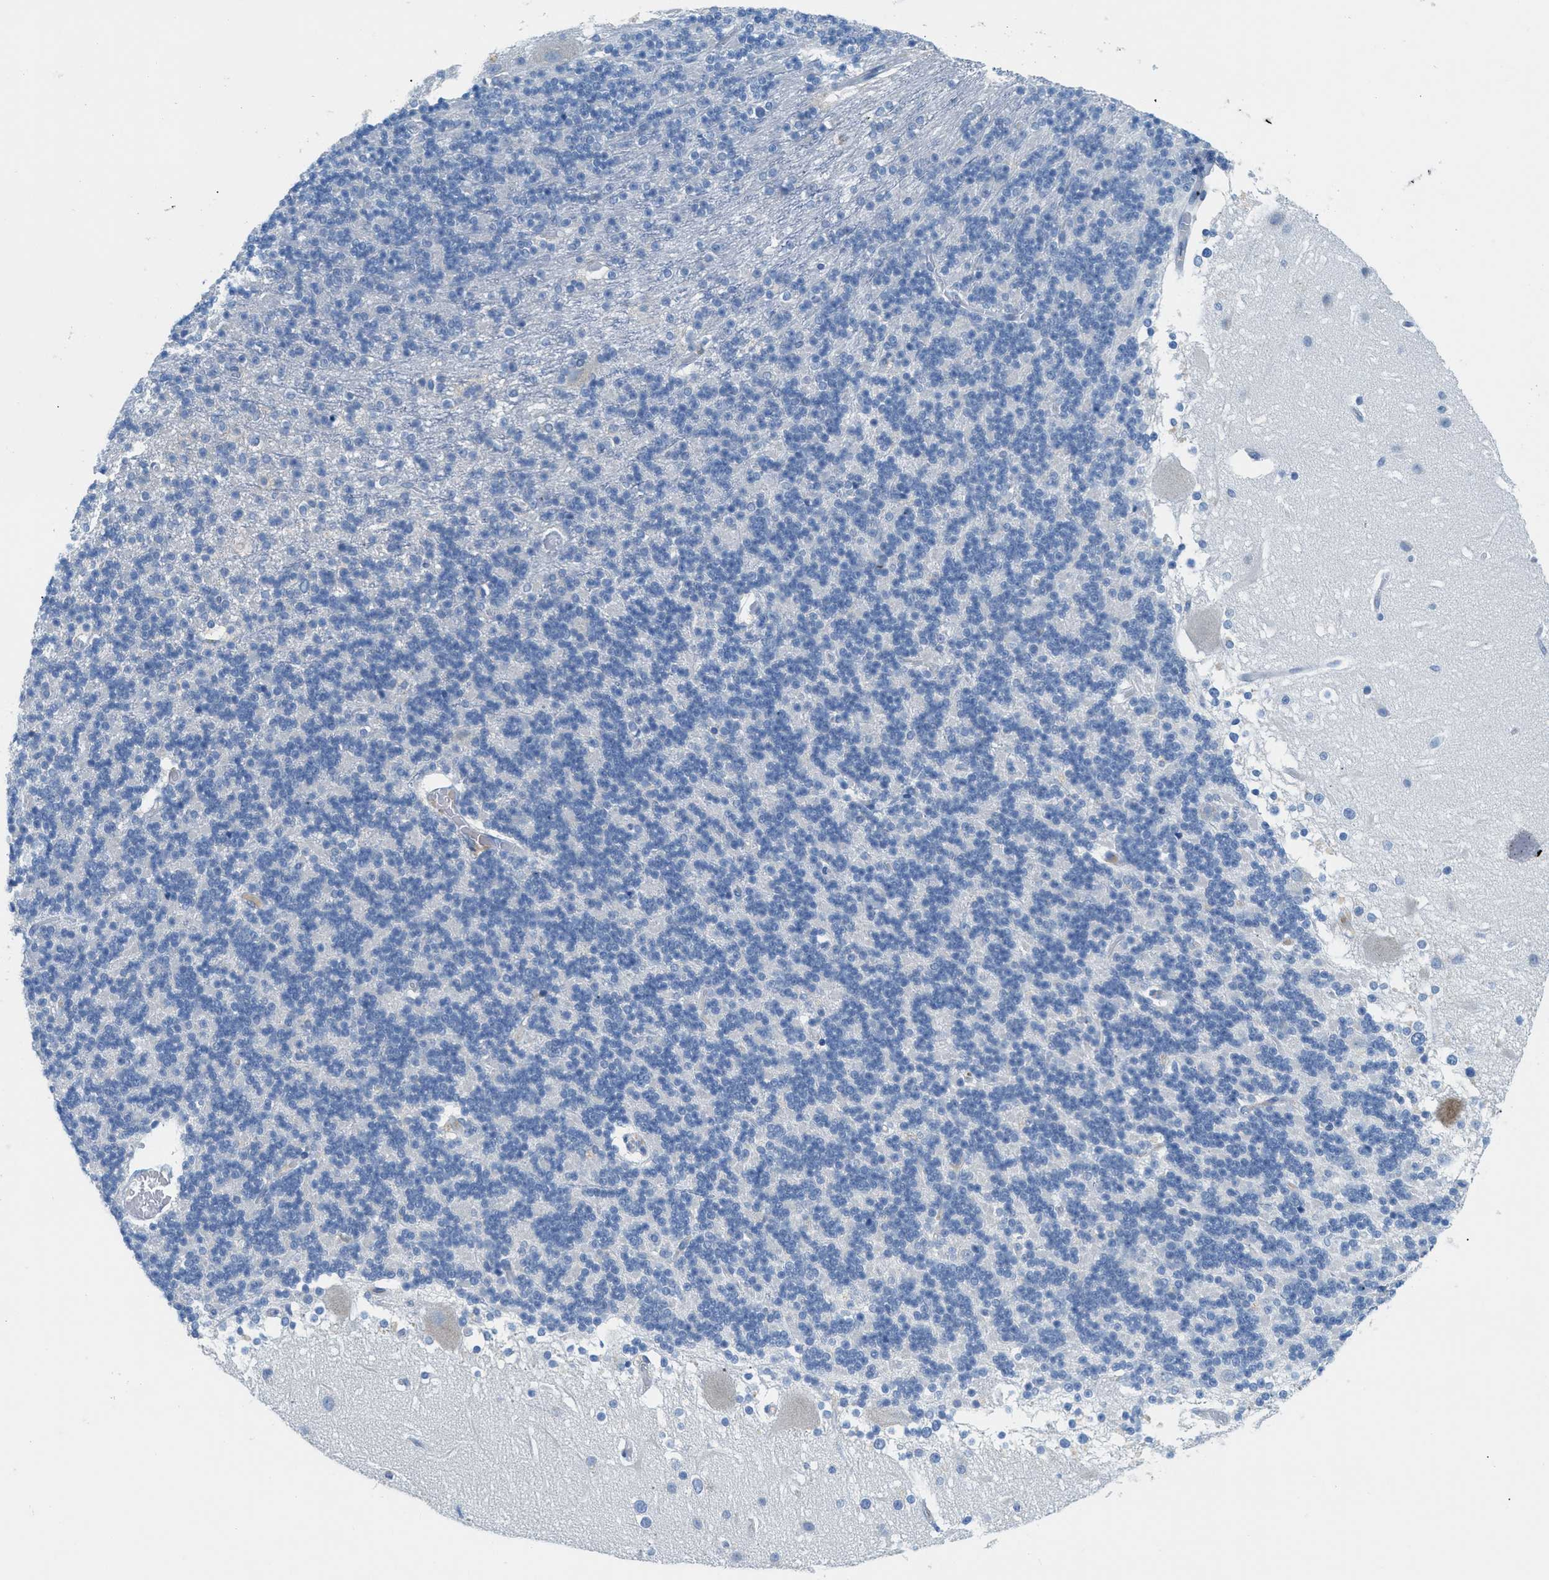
{"staining": {"intensity": "negative", "quantity": "none", "location": "none"}, "tissue": "cerebellum", "cell_type": "Cells in granular layer", "image_type": "normal", "snomed": [{"axis": "morphology", "description": "Normal tissue, NOS"}, {"axis": "topography", "description": "Cerebellum"}], "caption": "DAB (3,3'-diaminobenzidine) immunohistochemical staining of normal cerebellum displays no significant expression in cells in granular layer. (DAB (3,3'-diaminobenzidine) immunohistochemistry (IHC) visualized using brightfield microscopy, high magnification).", "gene": "ORC6", "patient": {"sex": "female", "age": 19}}